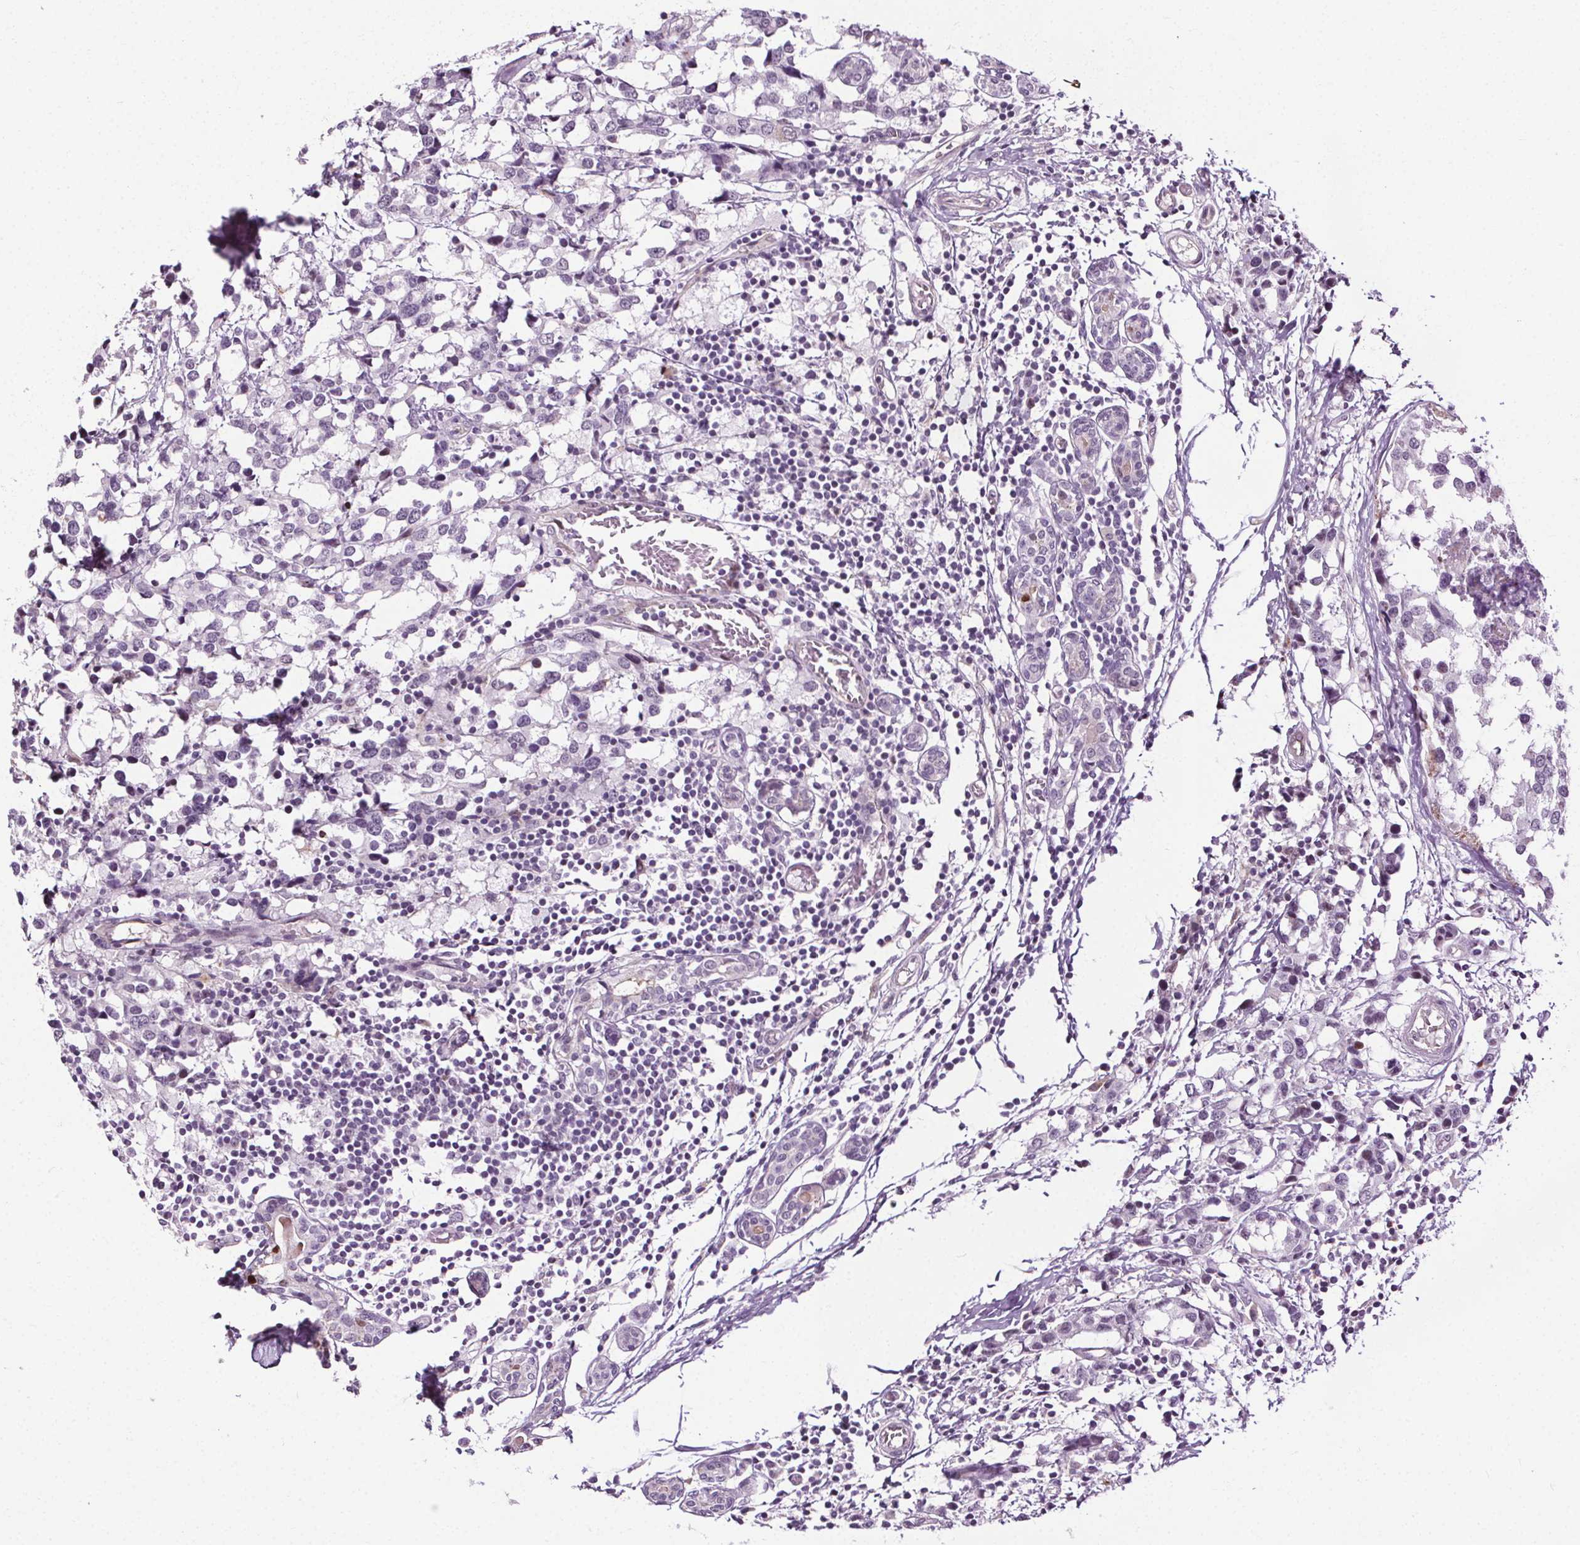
{"staining": {"intensity": "negative", "quantity": "none", "location": "none"}, "tissue": "breast cancer", "cell_type": "Tumor cells", "image_type": "cancer", "snomed": [{"axis": "morphology", "description": "Lobular carcinoma"}, {"axis": "topography", "description": "Breast"}], "caption": "Breast cancer was stained to show a protein in brown. There is no significant expression in tumor cells.", "gene": "CEBPA", "patient": {"sex": "female", "age": 59}}